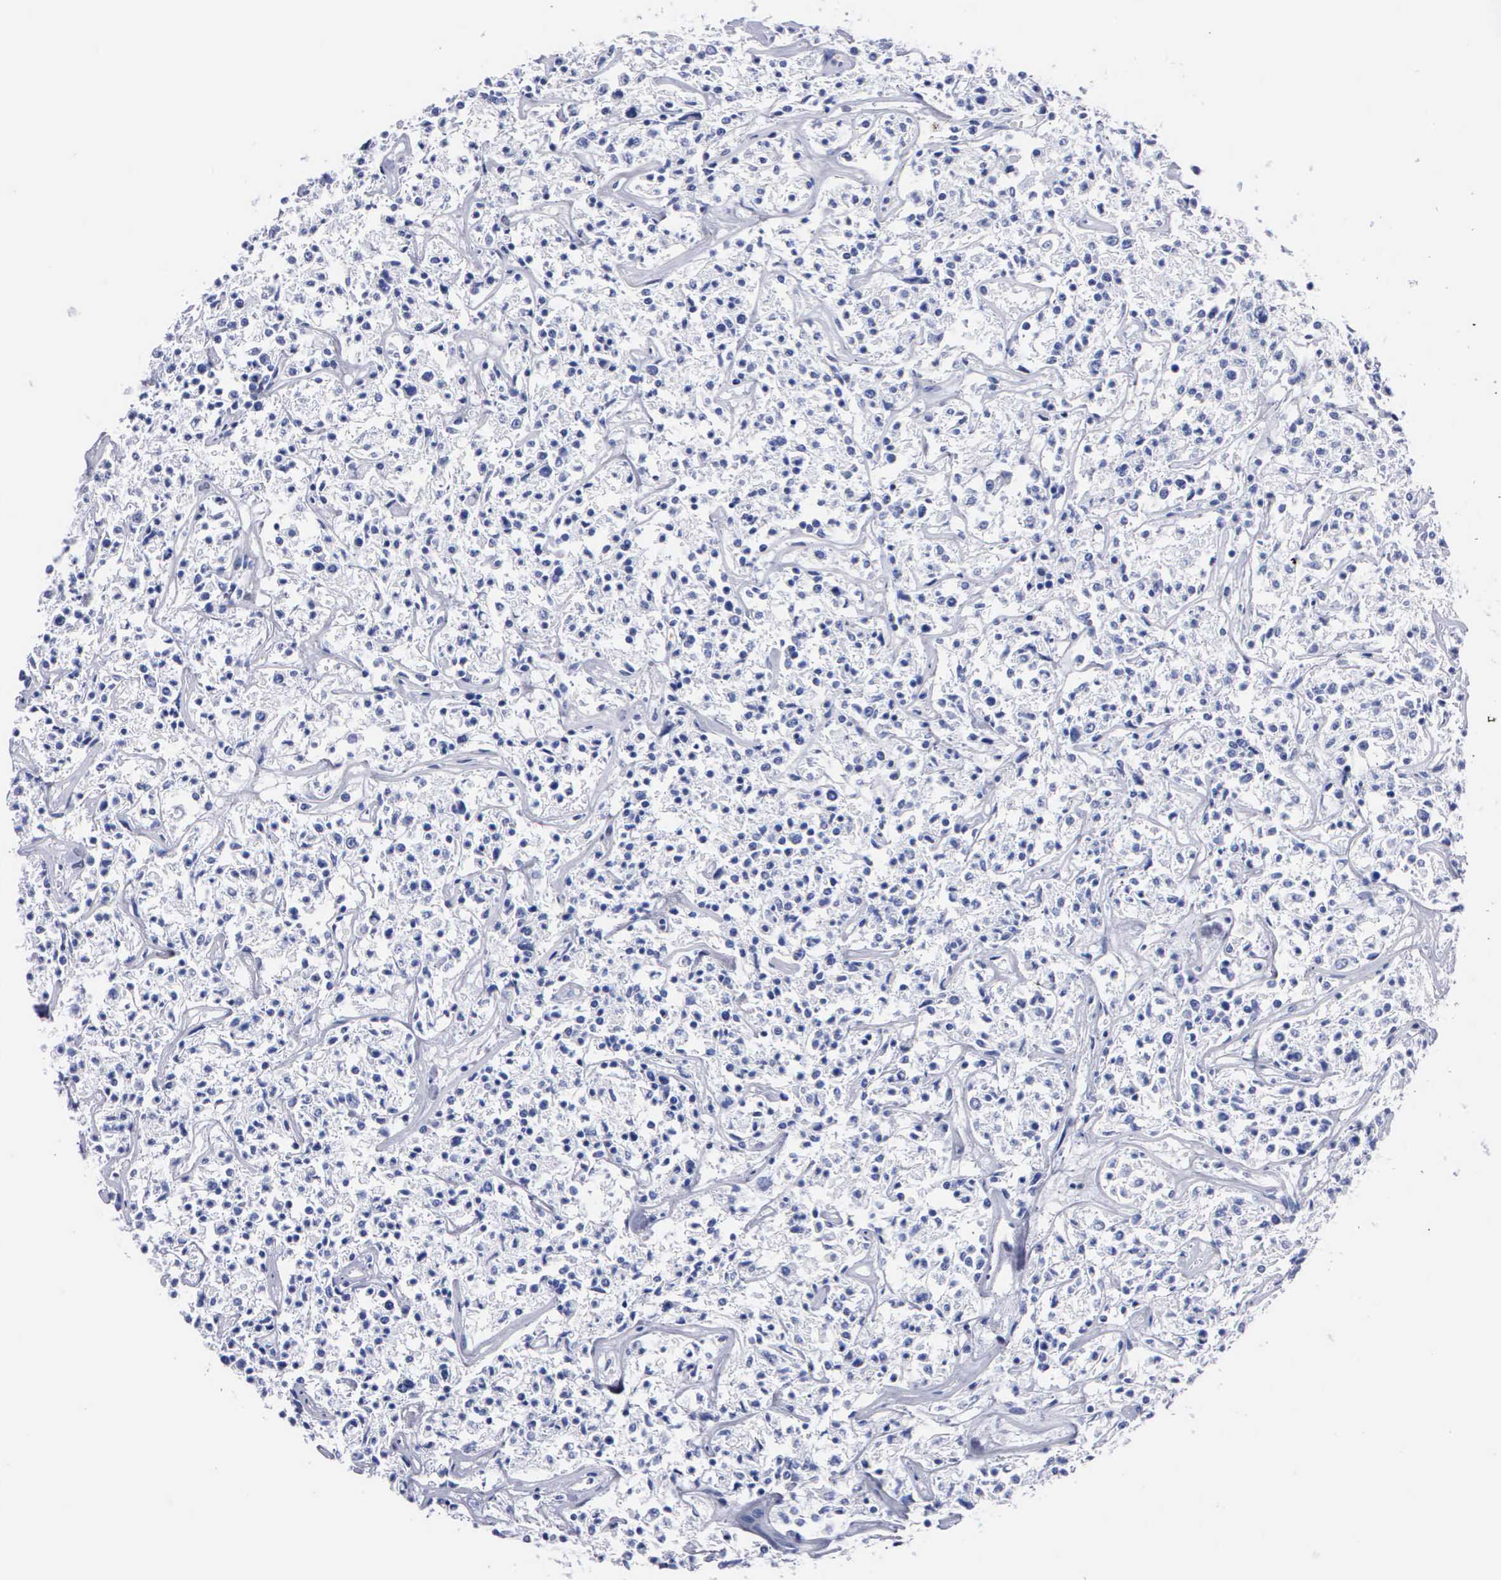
{"staining": {"intensity": "negative", "quantity": "none", "location": "none"}, "tissue": "lymphoma", "cell_type": "Tumor cells", "image_type": "cancer", "snomed": [{"axis": "morphology", "description": "Malignant lymphoma, non-Hodgkin's type, Low grade"}, {"axis": "topography", "description": "Small intestine"}], "caption": "High magnification brightfield microscopy of lymphoma stained with DAB (brown) and counterstained with hematoxylin (blue): tumor cells show no significant positivity. (DAB immunohistochemistry with hematoxylin counter stain).", "gene": "CTSG", "patient": {"sex": "female", "age": 59}}